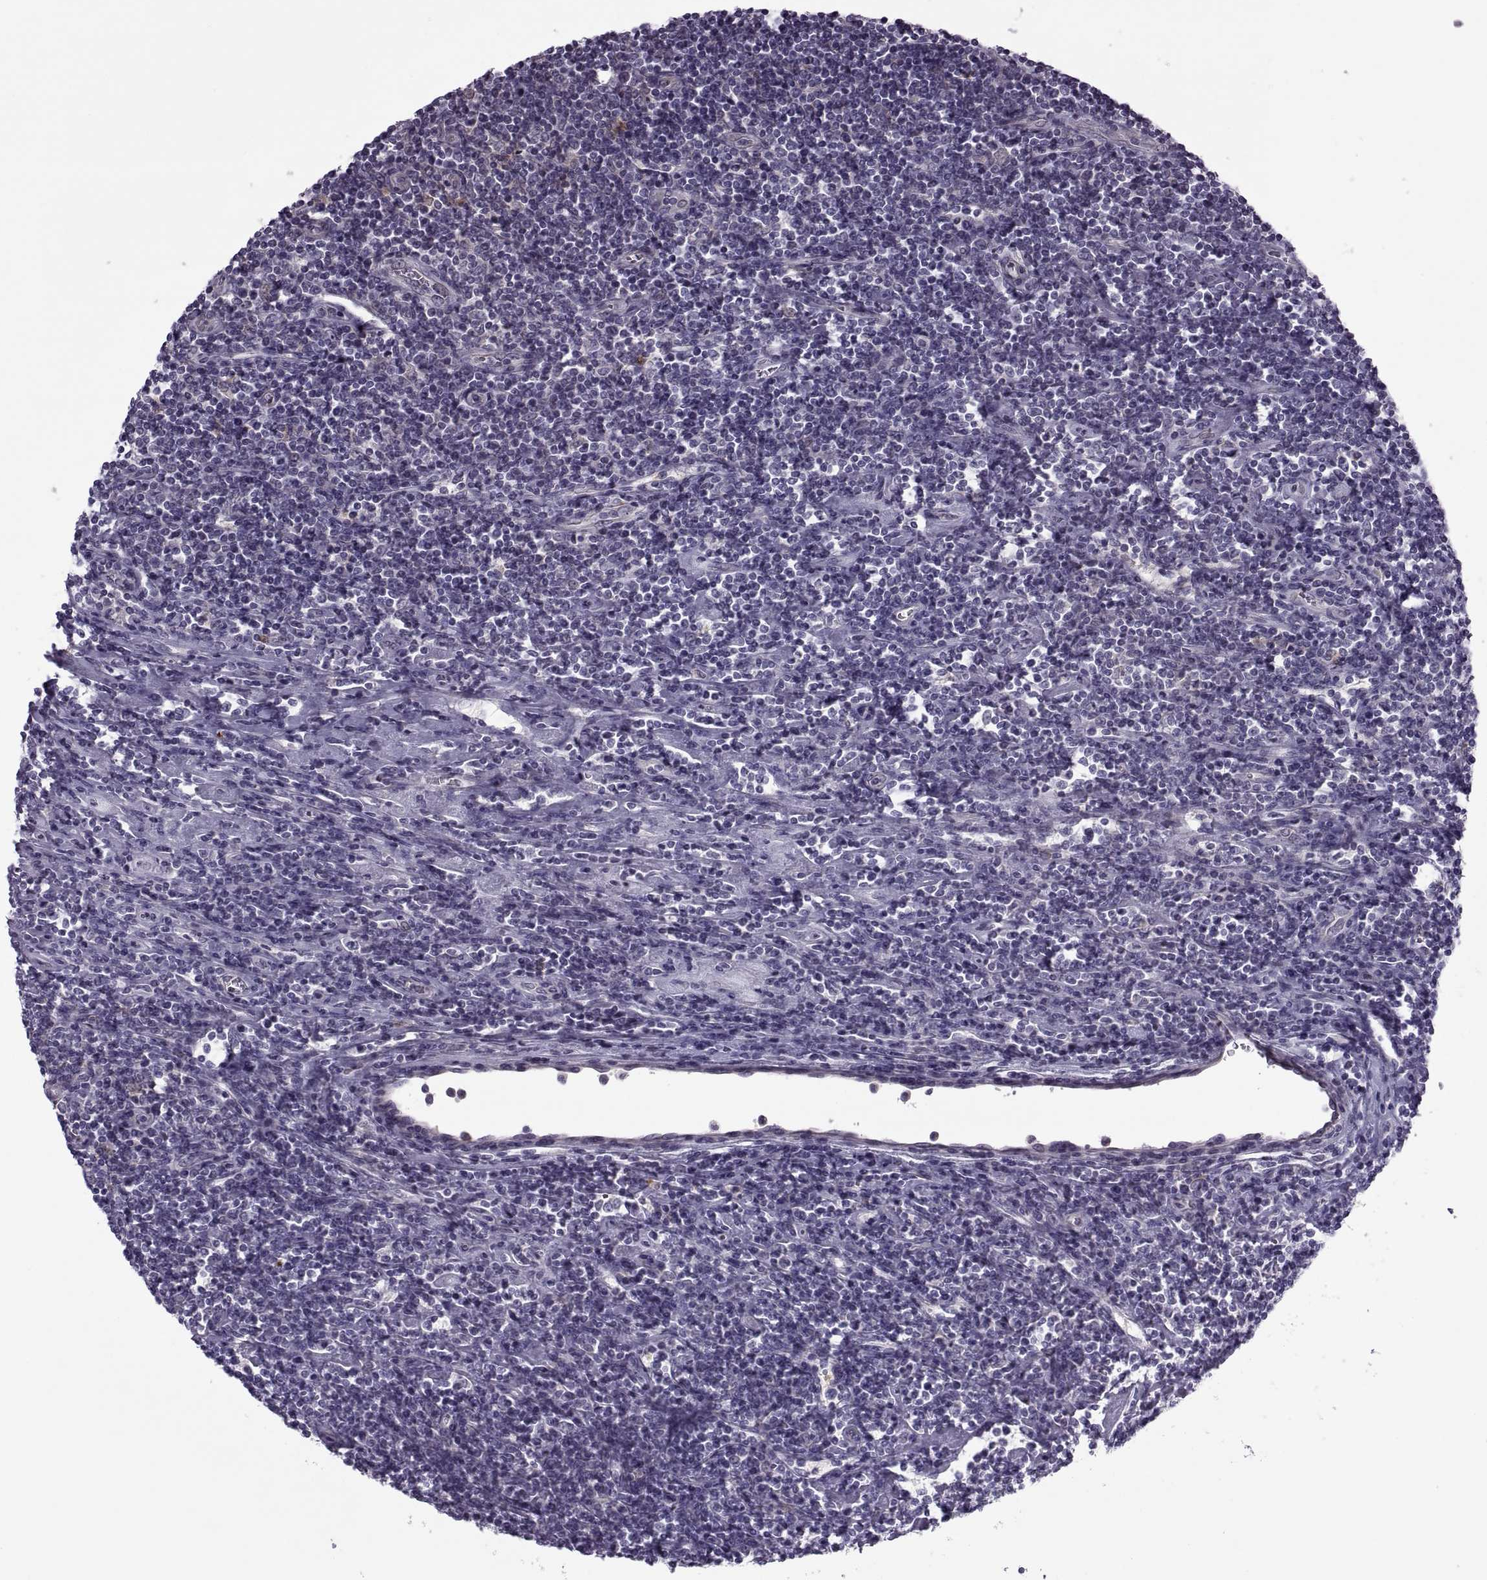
{"staining": {"intensity": "negative", "quantity": "none", "location": "none"}, "tissue": "lymphoma", "cell_type": "Tumor cells", "image_type": "cancer", "snomed": [{"axis": "morphology", "description": "Hodgkin's disease, NOS"}, {"axis": "topography", "description": "Lymph node"}], "caption": "Hodgkin's disease stained for a protein using immunohistochemistry shows no expression tumor cells.", "gene": "ODF3", "patient": {"sex": "male", "age": 40}}